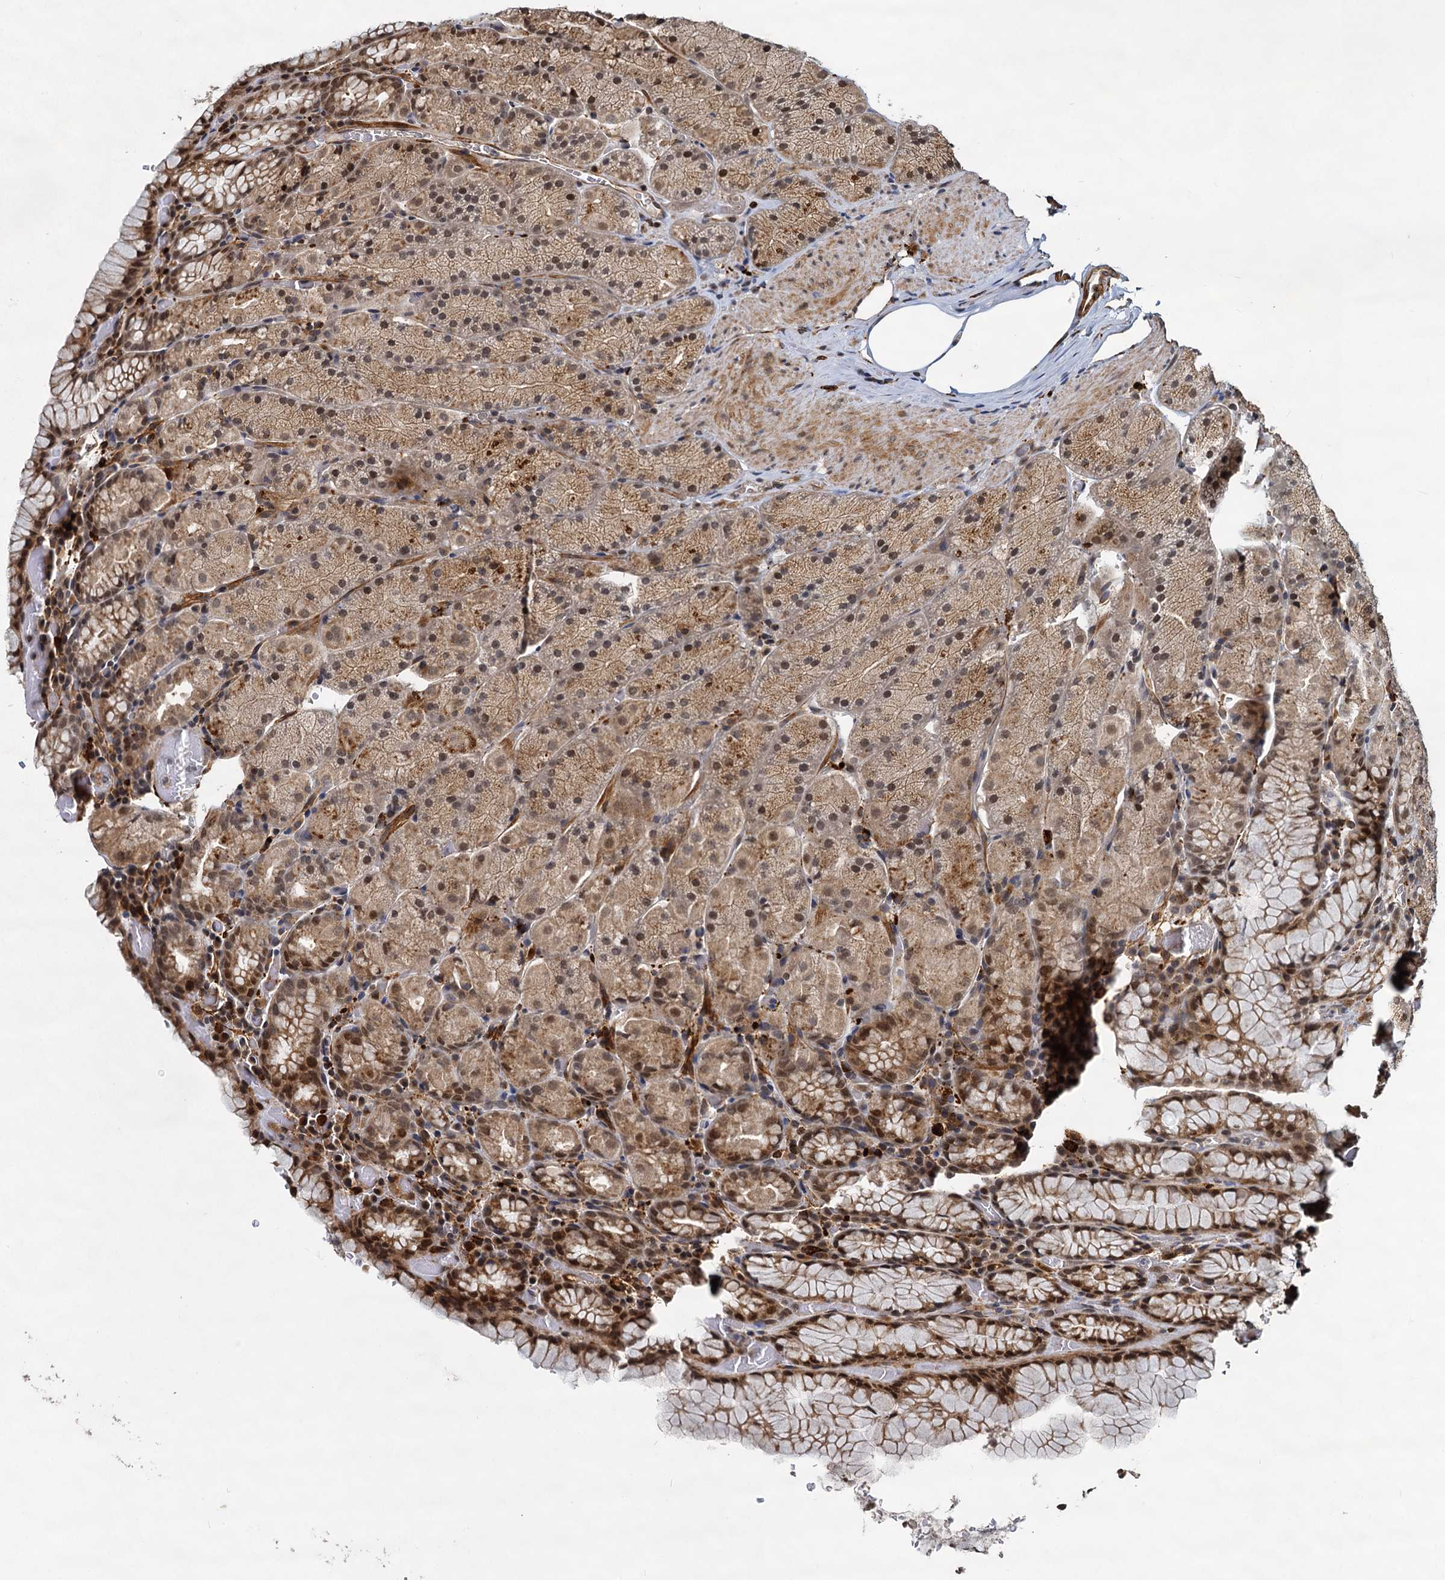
{"staining": {"intensity": "moderate", "quantity": ">75%", "location": "cytoplasmic/membranous,nuclear"}, "tissue": "stomach", "cell_type": "Glandular cells", "image_type": "normal", "snomed": [{"axis": "morphology", "description": "Normal tissue, NOS"}, {"axis": "topography", "description": "Stomach, upper"}, {"axis": "topography", "description": "Stomach, lower"}], "caption": "A brown stain labels moderate cytoplasmic/membranous,nuclear expression of a protein in glandular cells of normal human stomach. Nuclei are stained in blue.", "gene": "TRIM23", "patient": {"sex": "male", "age": 80}}